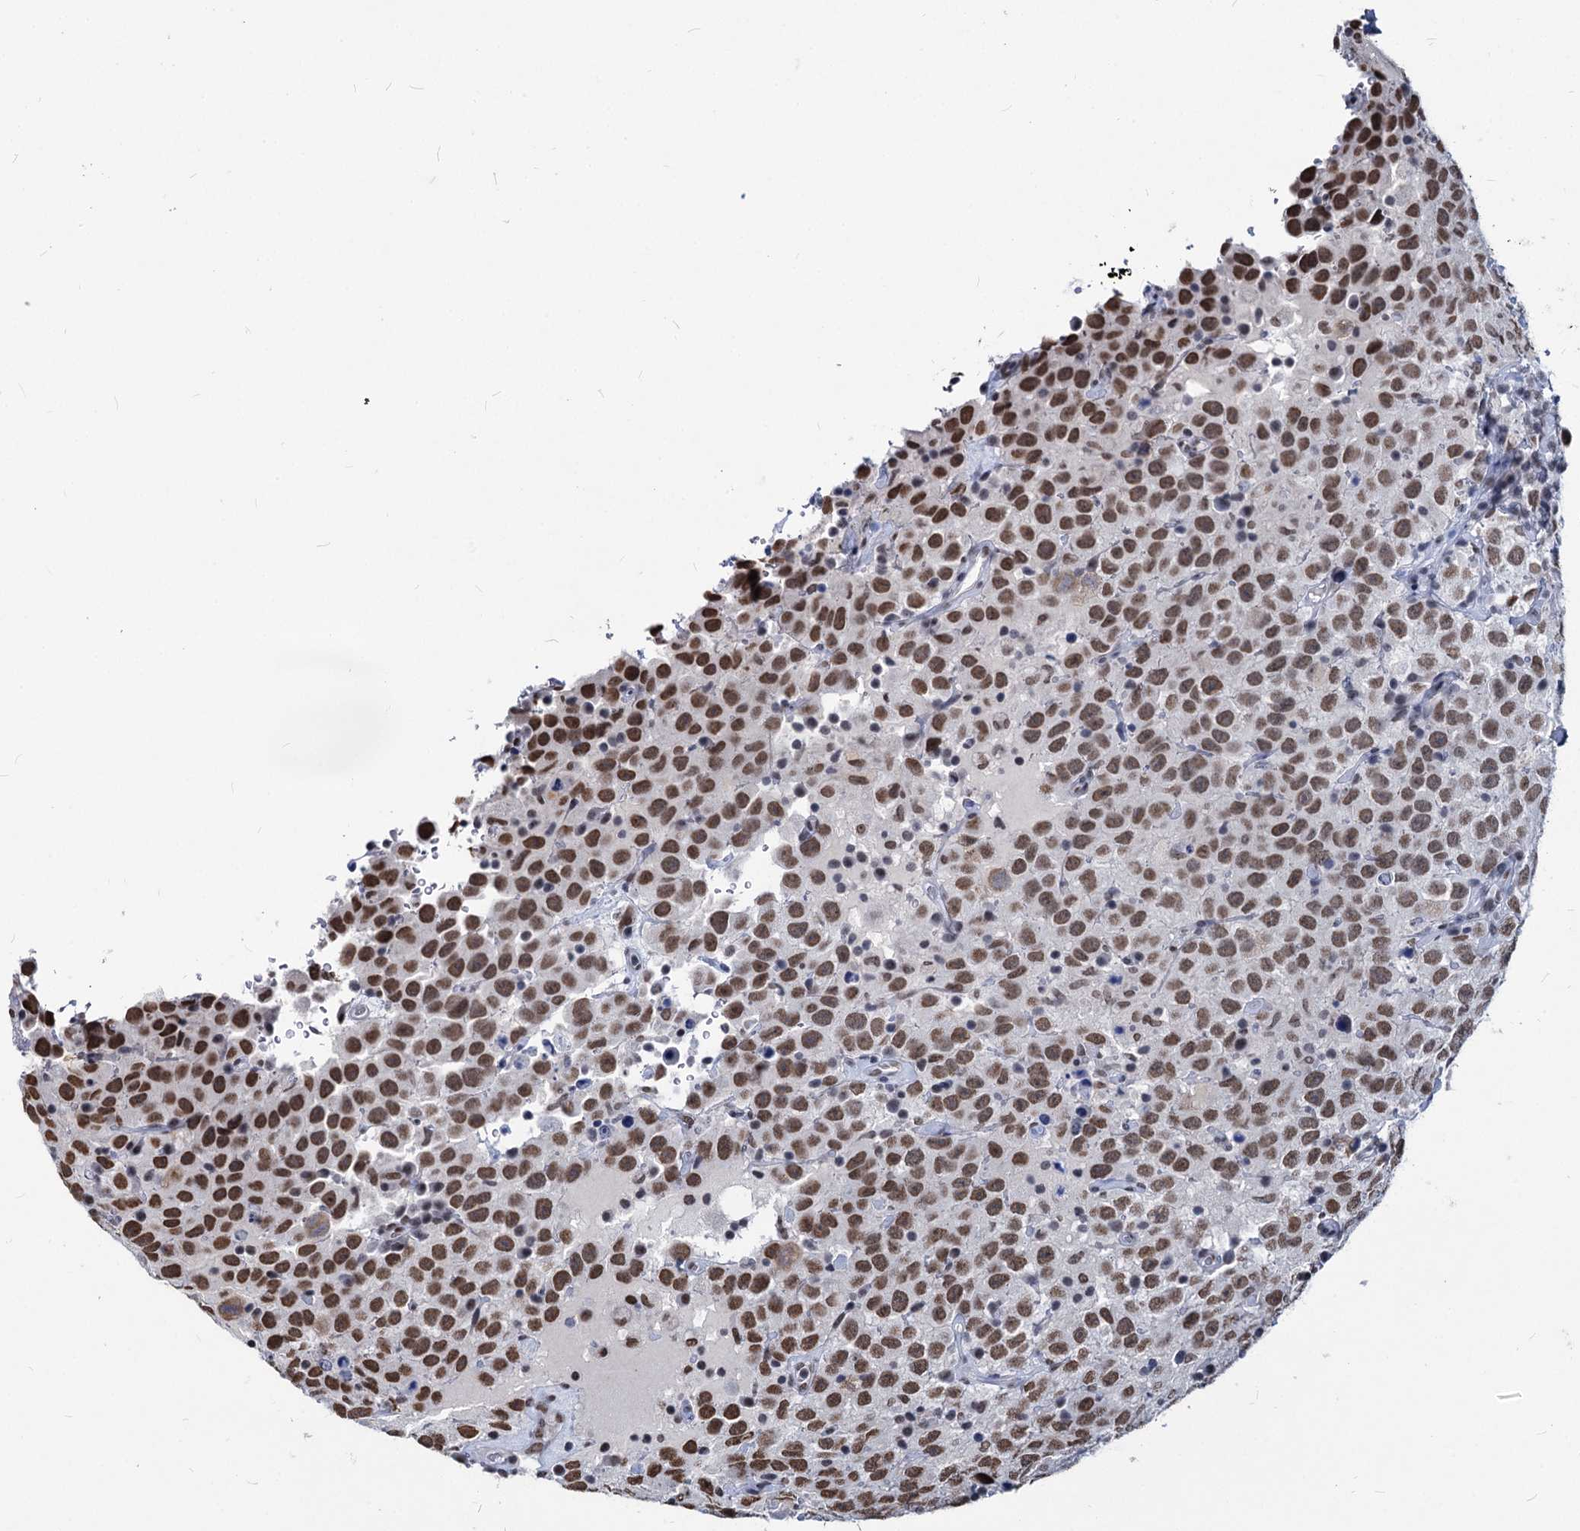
{"staining": {"intensity": "moderate", "quantity": ">75%", "location": "nuclear"}, "tissue": "testis cancer", "cell_type": "Tumor cells", "image_type": "cancer", "snomed": [{"axis": "morphology", "description": "Seminoma, NOS"}, {"axis": "topography", "description": "Testis"}], "caption": "The micrograph exhibits staining of testis seminoma, revealing moderate nuclear protein positivity (brown color) within tumor cells. (DAB IHC, brown staining for protein, blue staining for nuclei).", "gene": "PARPBP", "patient": {"sex": "male", "age": 41}}